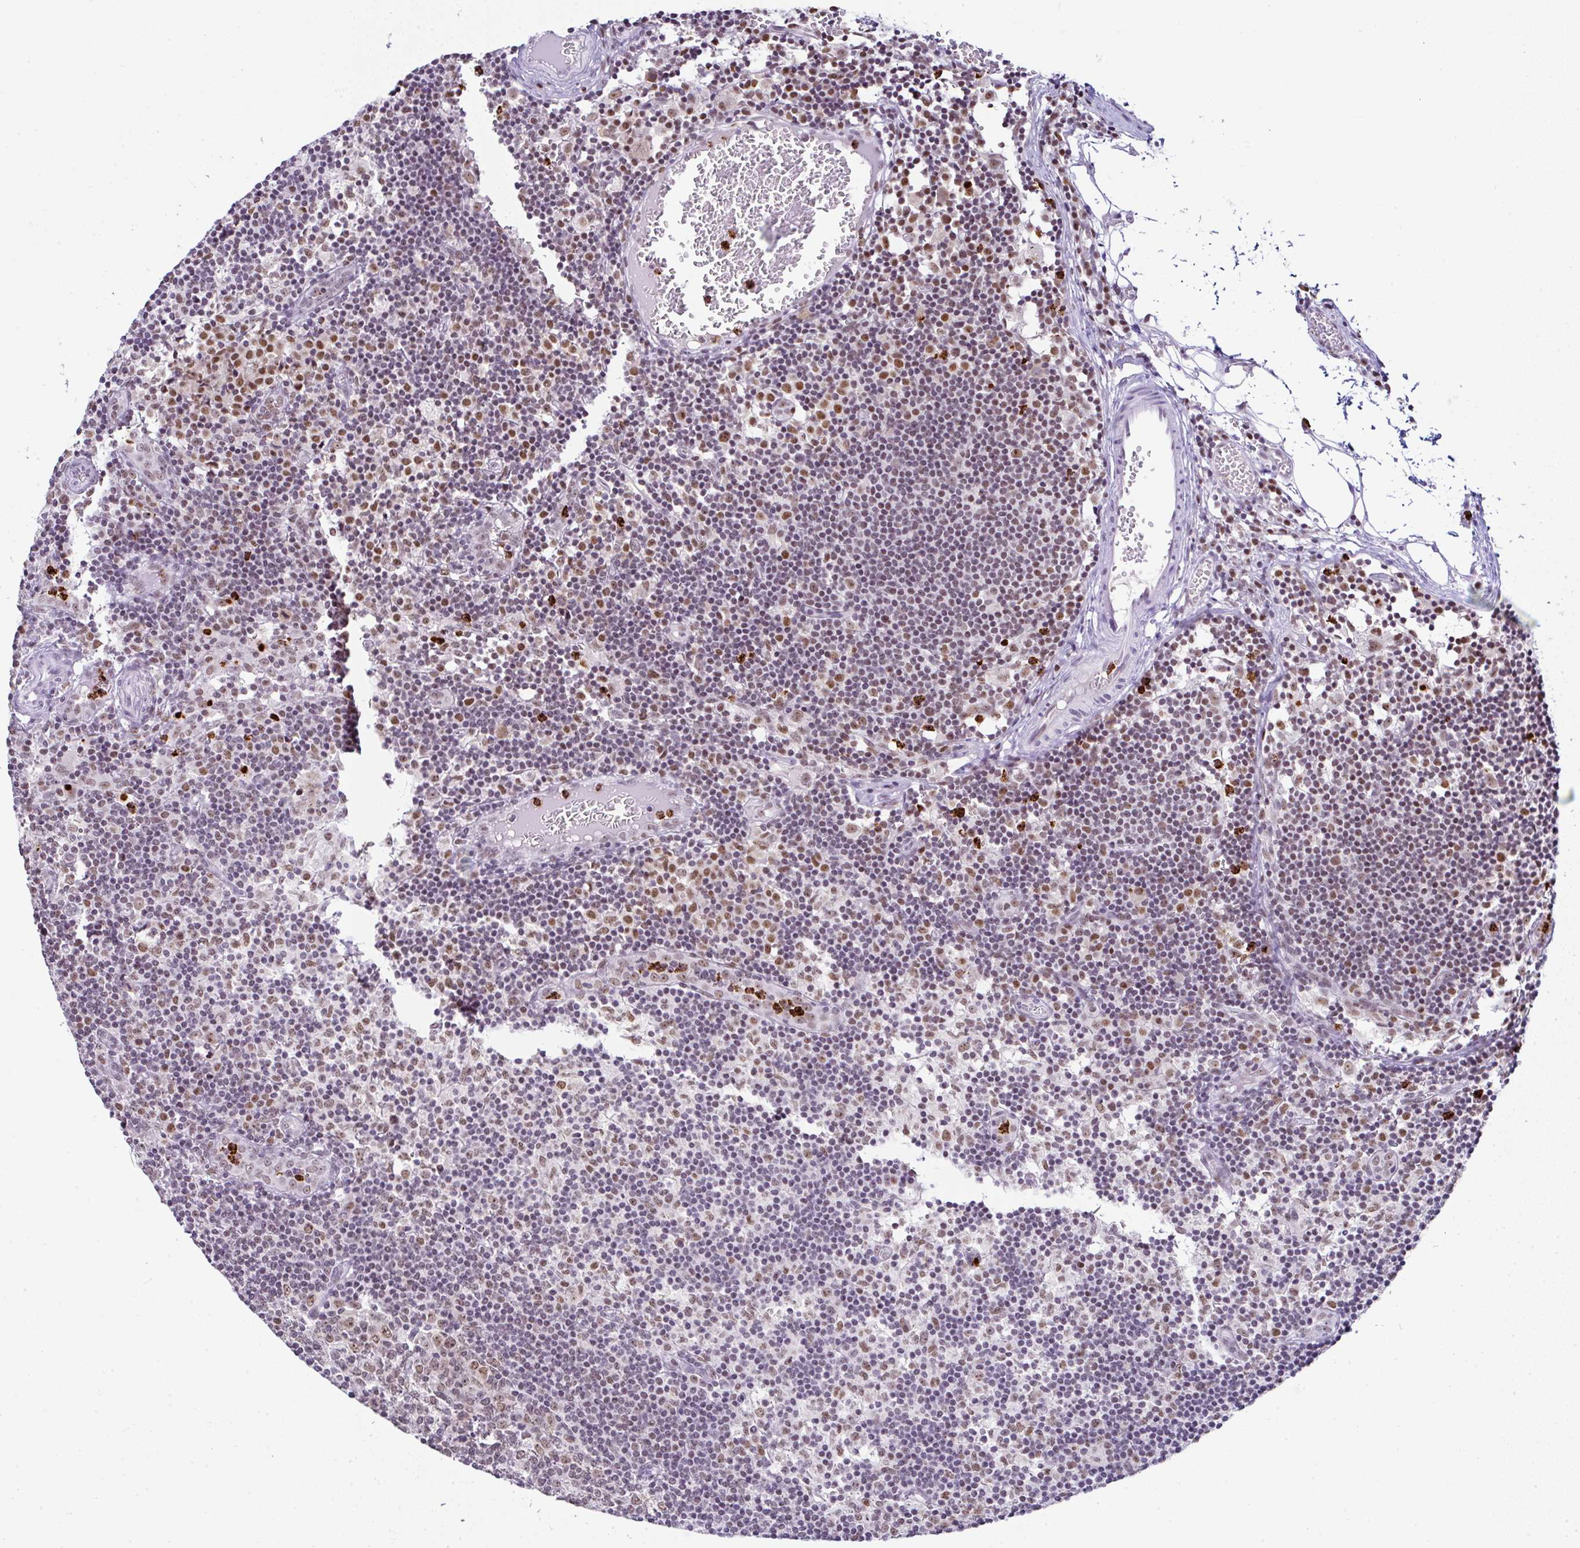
{"staining": {"intensity": "moderate", "quantity": ">75%", "location": "nuclear"}, "tissue": "lymph node", "cell_type": "Germinal center cells", "image_type": "normal", "snomed": [{"axis": "morphology", "description": "Normal tissue, NOS"}, {"axis": "topography", "description": "Lymph node"}], "caption": "Protein analysis of benign lymph node reveals moderate nuclear positivity in about >75% of germinal center cells. Nuclei are stained in blue.", "gene": "PTPN2", "patient": {"sex": "female", "age": 45}}